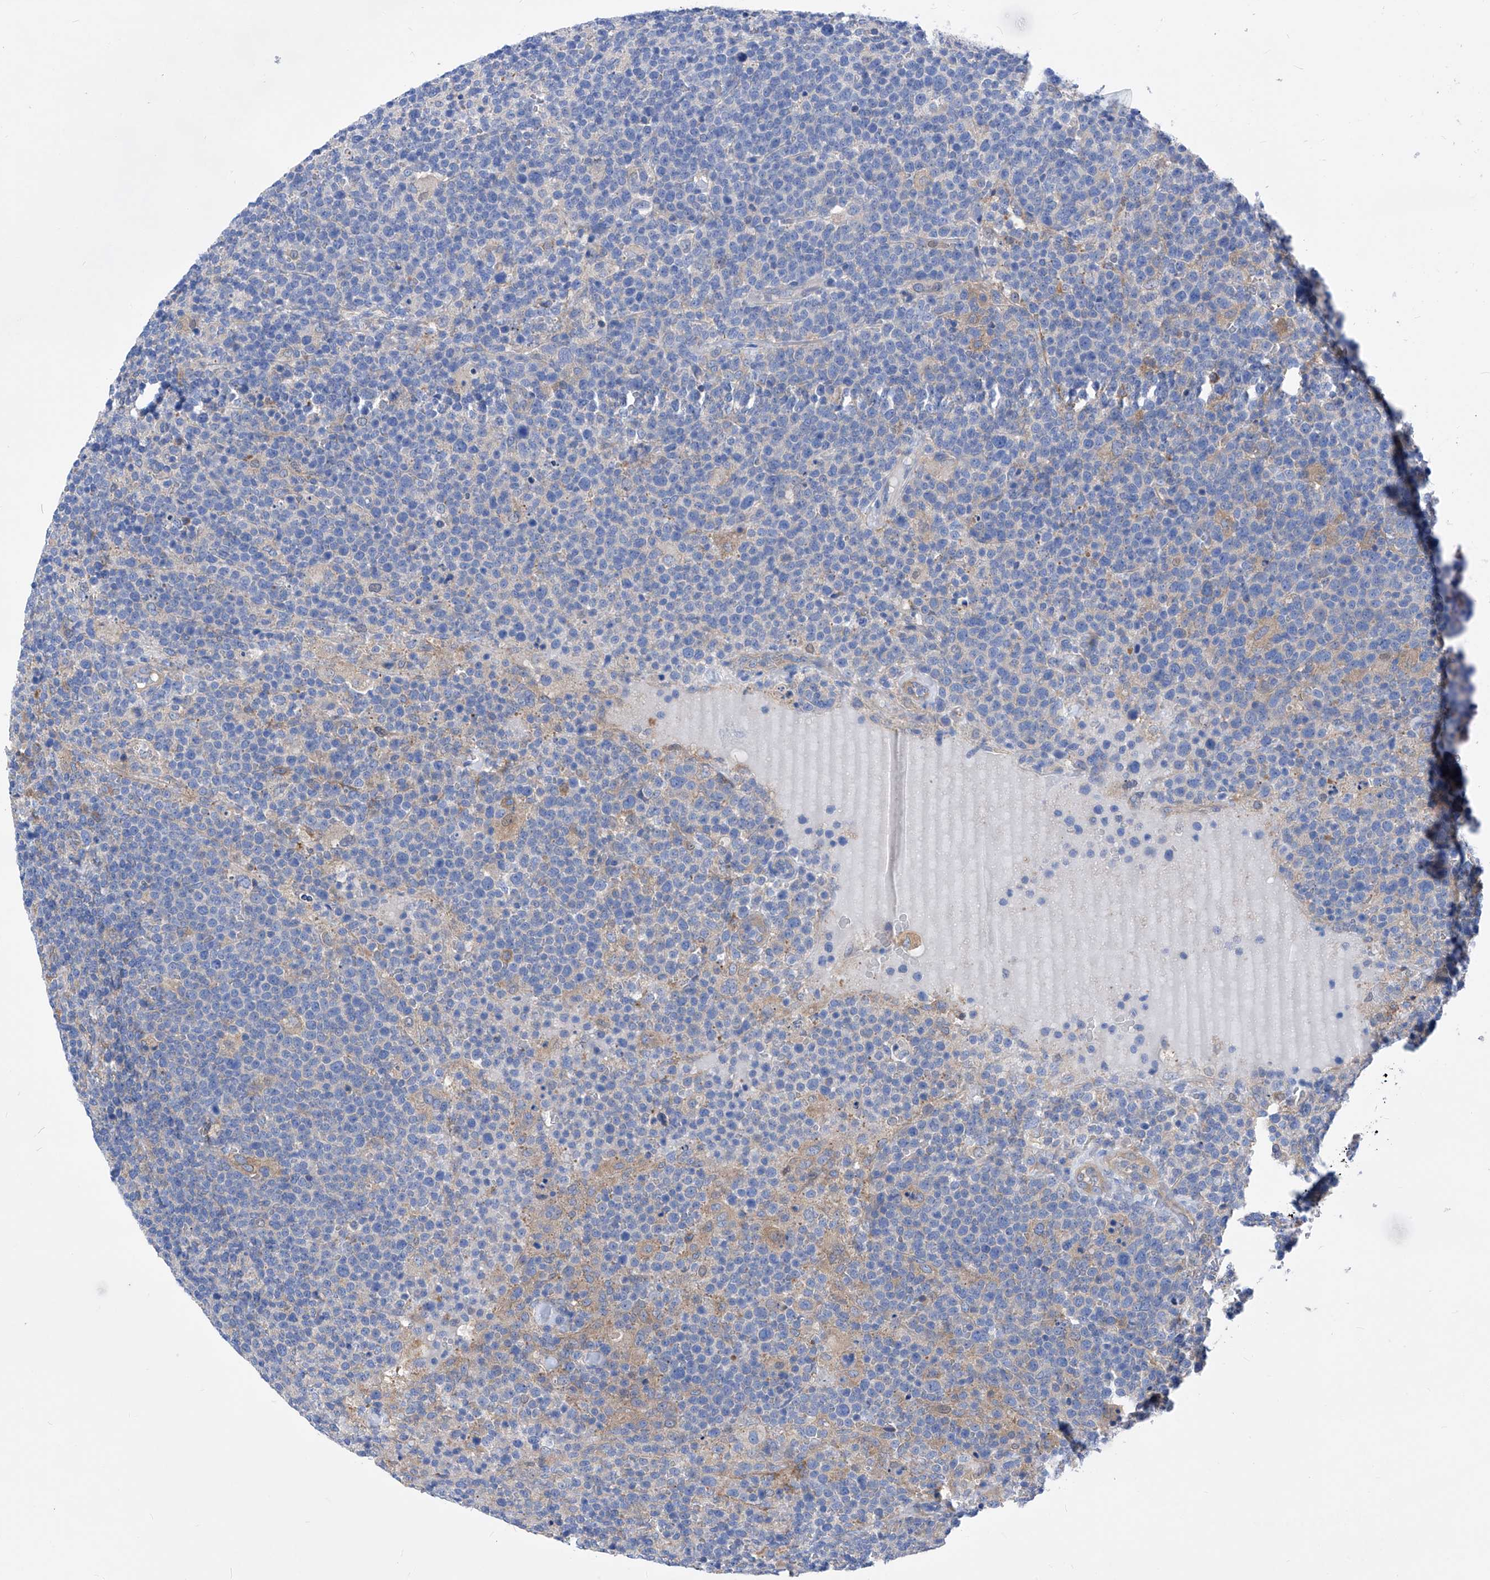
{"staining": {"intensity": "negative", "quantity": "none", "location": "none"}, "tissue": "lymphoma", "cell_type": "Tumor cells", "image_type": "cancer", "snomed": [{"axis": "morphology", "description": "Malignant lymphoma, non-Hodgkin's type, High grade"}, {"axis": "topography", "description": "Lymph node"}], "caption": "Lymphoma was stained to show a protein in brown. There is no significant expression in tumor cells. The staining was performed using DAB to visualize the protein expression in brown, while the nuclei were stained in blue with hematoxylin (Magnification: 20x).", "gene": "XPNPEP1", "patient": {"sex": "male", "age": 61}}